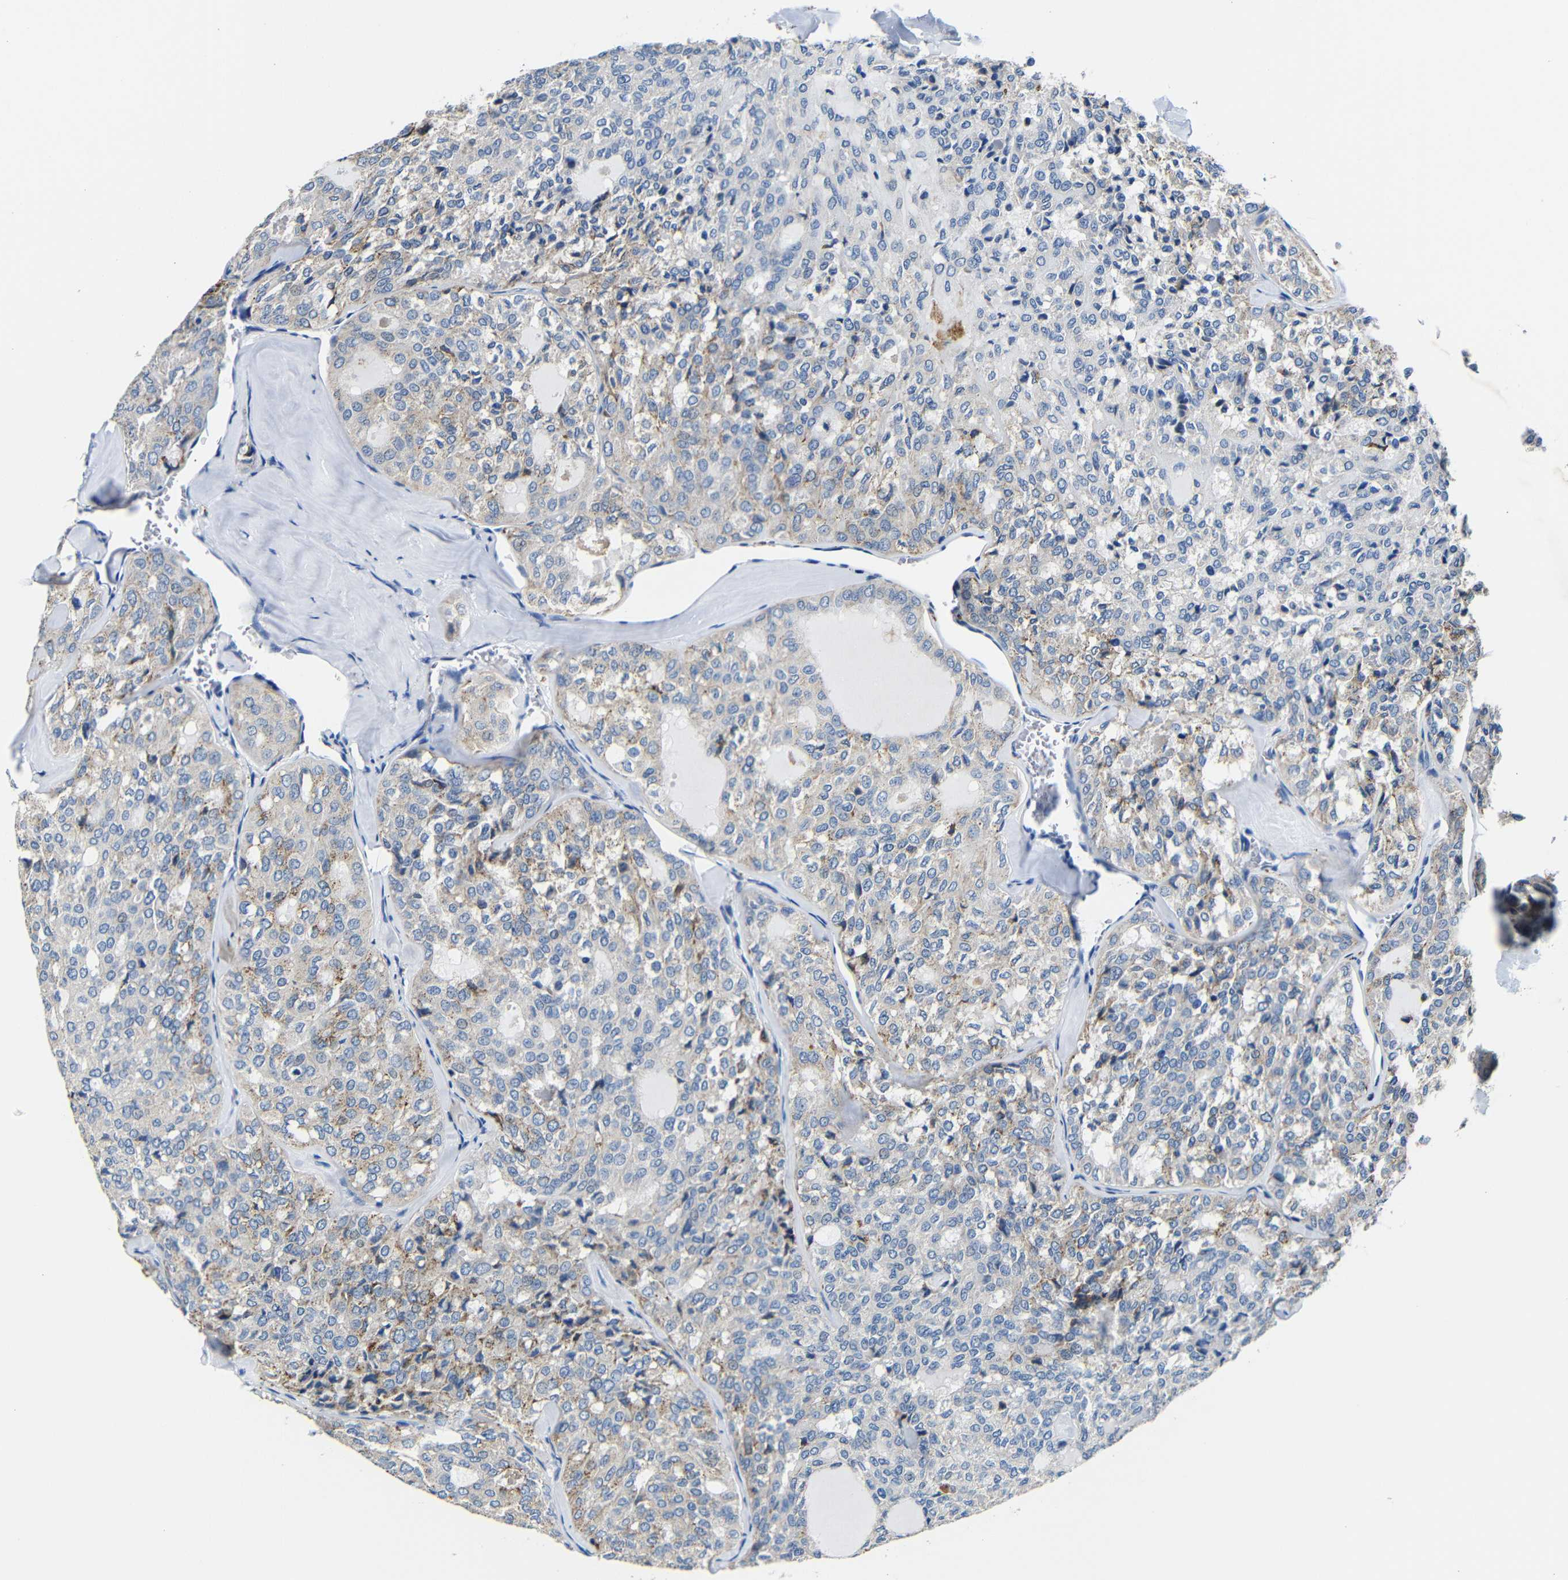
{"staining": {"intensity": "weak", "quantity": "25%-75%", "location": "cytoplasmic/membranous"}, "tissue": "thyroid cancer", "cell_type": "Tumor cells", "image_type": "cancer", "snomed": [{"axis": "morphology", "description": "Follicular adenoma carcinoma, NOS"}, {"axis": "topography", "description": "Thyroid gland"}], "caption": "A photomicrograph showing weak cytoplasmic/membranous expression in approximately 25%-75% of tumor cells in thyroid cancer, as visualized by brown immunohistochemical staining.", "gene": "TNFAIP1", "patient": {"sex": "male", "age": 75}}